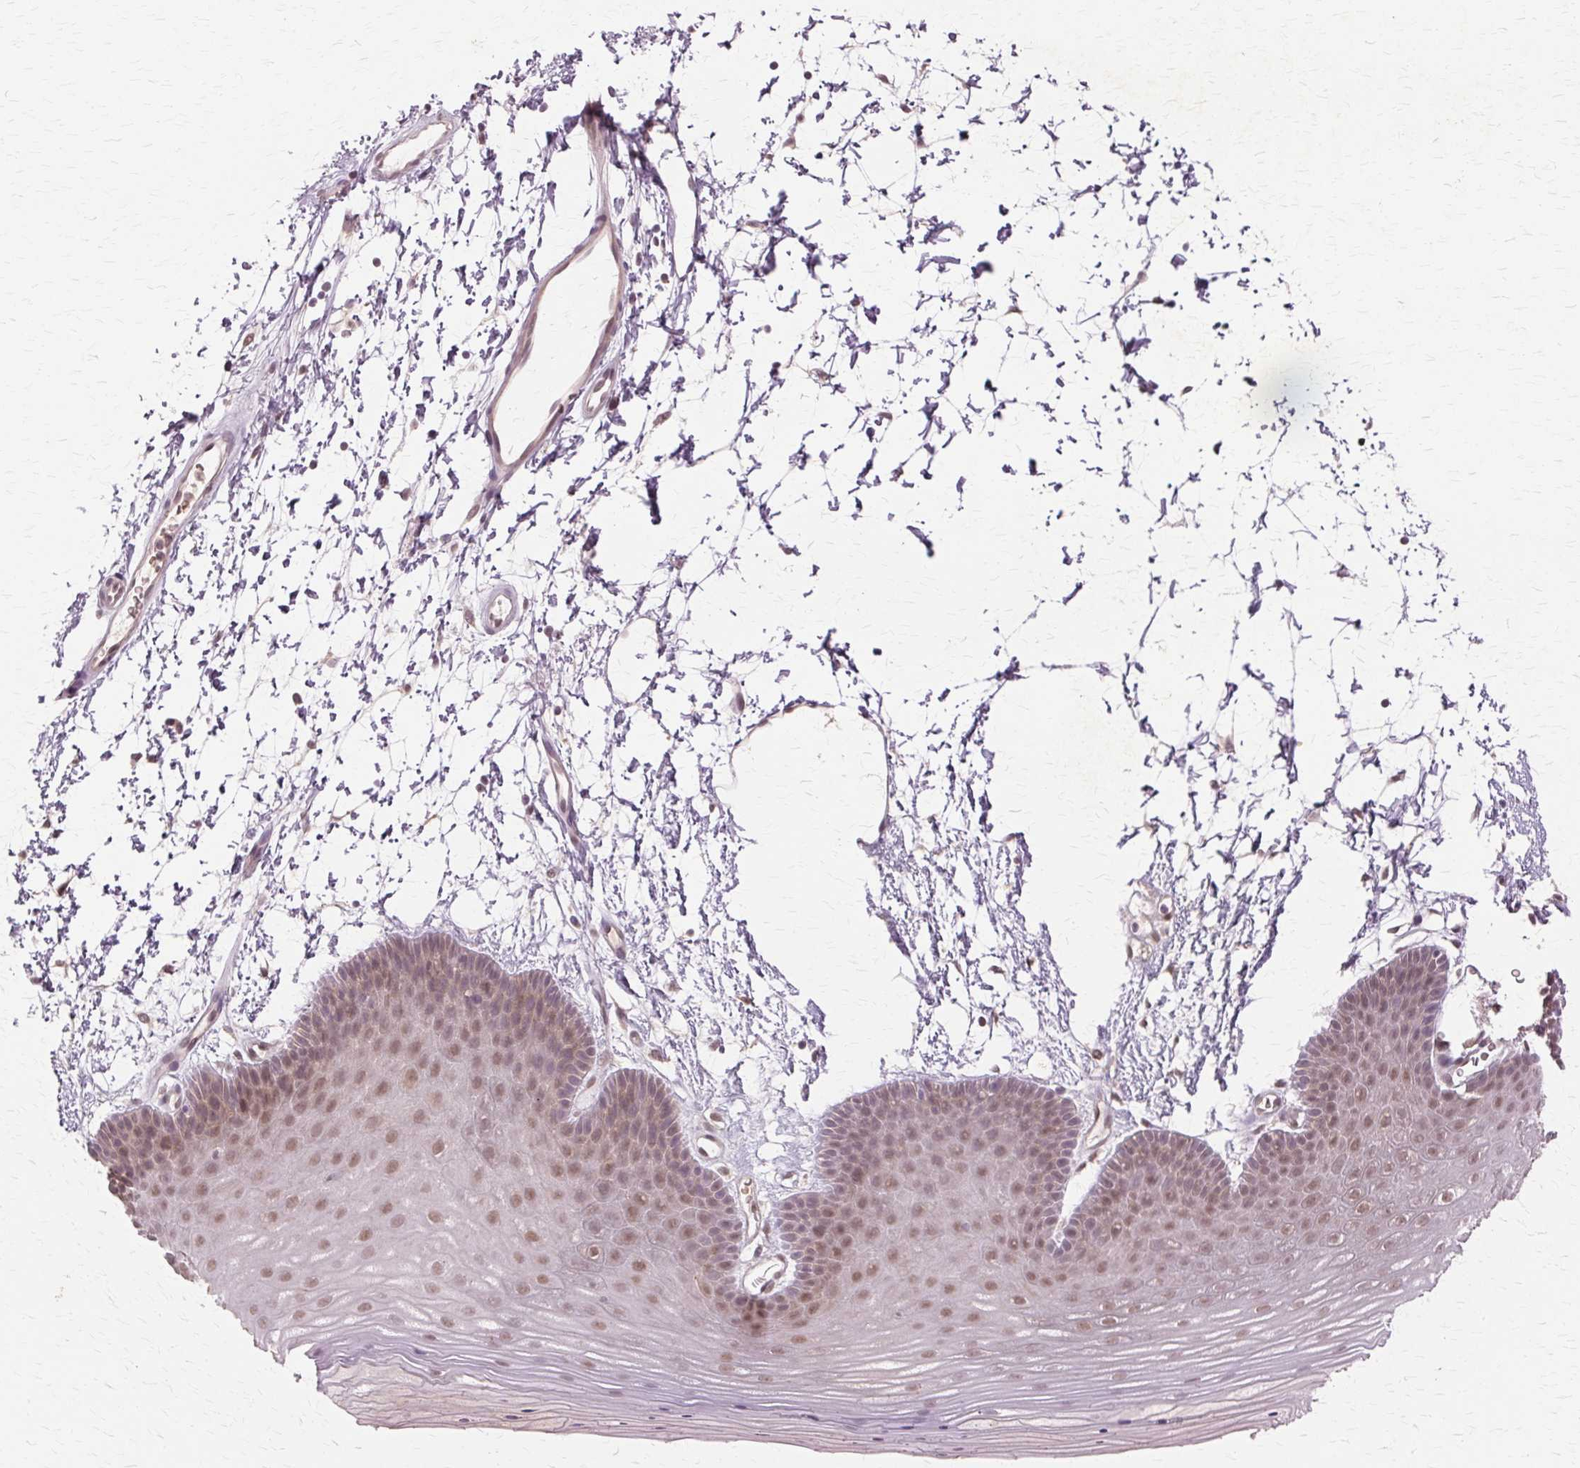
{"staining": {"intensity": "moderate", "quantity": "25%-75%", "location": "nuclear"}, "tissue": "skin", "cell_type": "Epidermal cells", "image_type": "normal", "snomed": [{"axis": "morphology", "description": "Normal tissue, NOS"}, {"axis": "topography", "description": "Anal"}], "caption": "The photomicrograph exhibits staining of normal skin, revealing moderate nuclear protein staining (brown color) within epidermal cells. The protein is shown in brown color, while the nuclei are stained blue.", "gene": "PRMT5", "patient": {"sex": "male", "age": 53}}